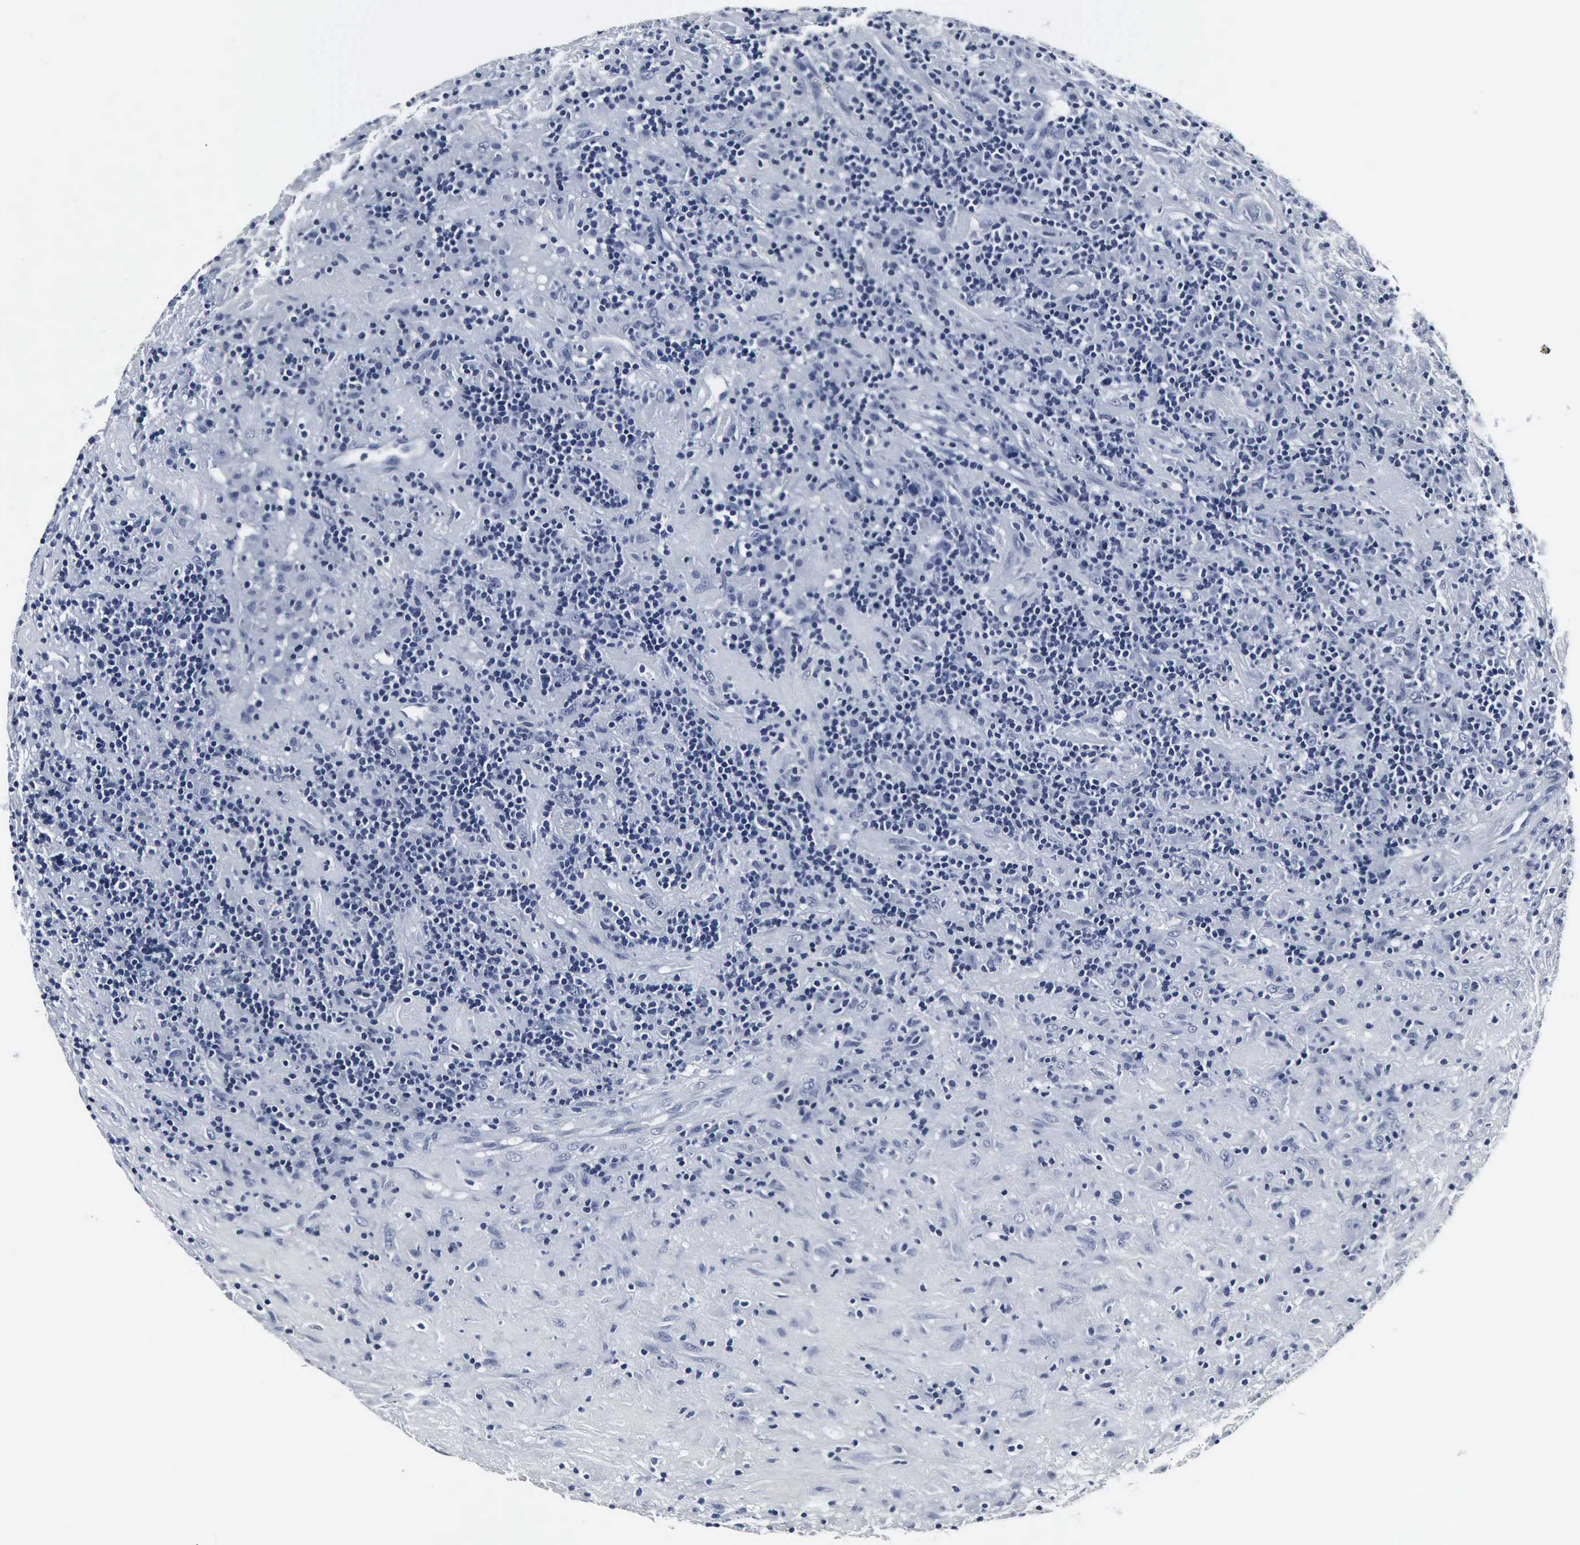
{"staining": {"intensity": "negative", "quantity": "none", "location": "none"}, "tissue": "lymphoma", "cell_type": "Tumor cells", "image_type": "cancer", "snomed": [{"axis": "morphology", "description": "Hodgkin's disease, NOS"}, {"axis": "topography", "description": "Lymph node"}], "caption": "Human Hodgkin's disease stained for a protein using IHC displays no expression in tumor cells.", "gene": "SNAP25", "patient": {"sex": "male", "age": 46}}